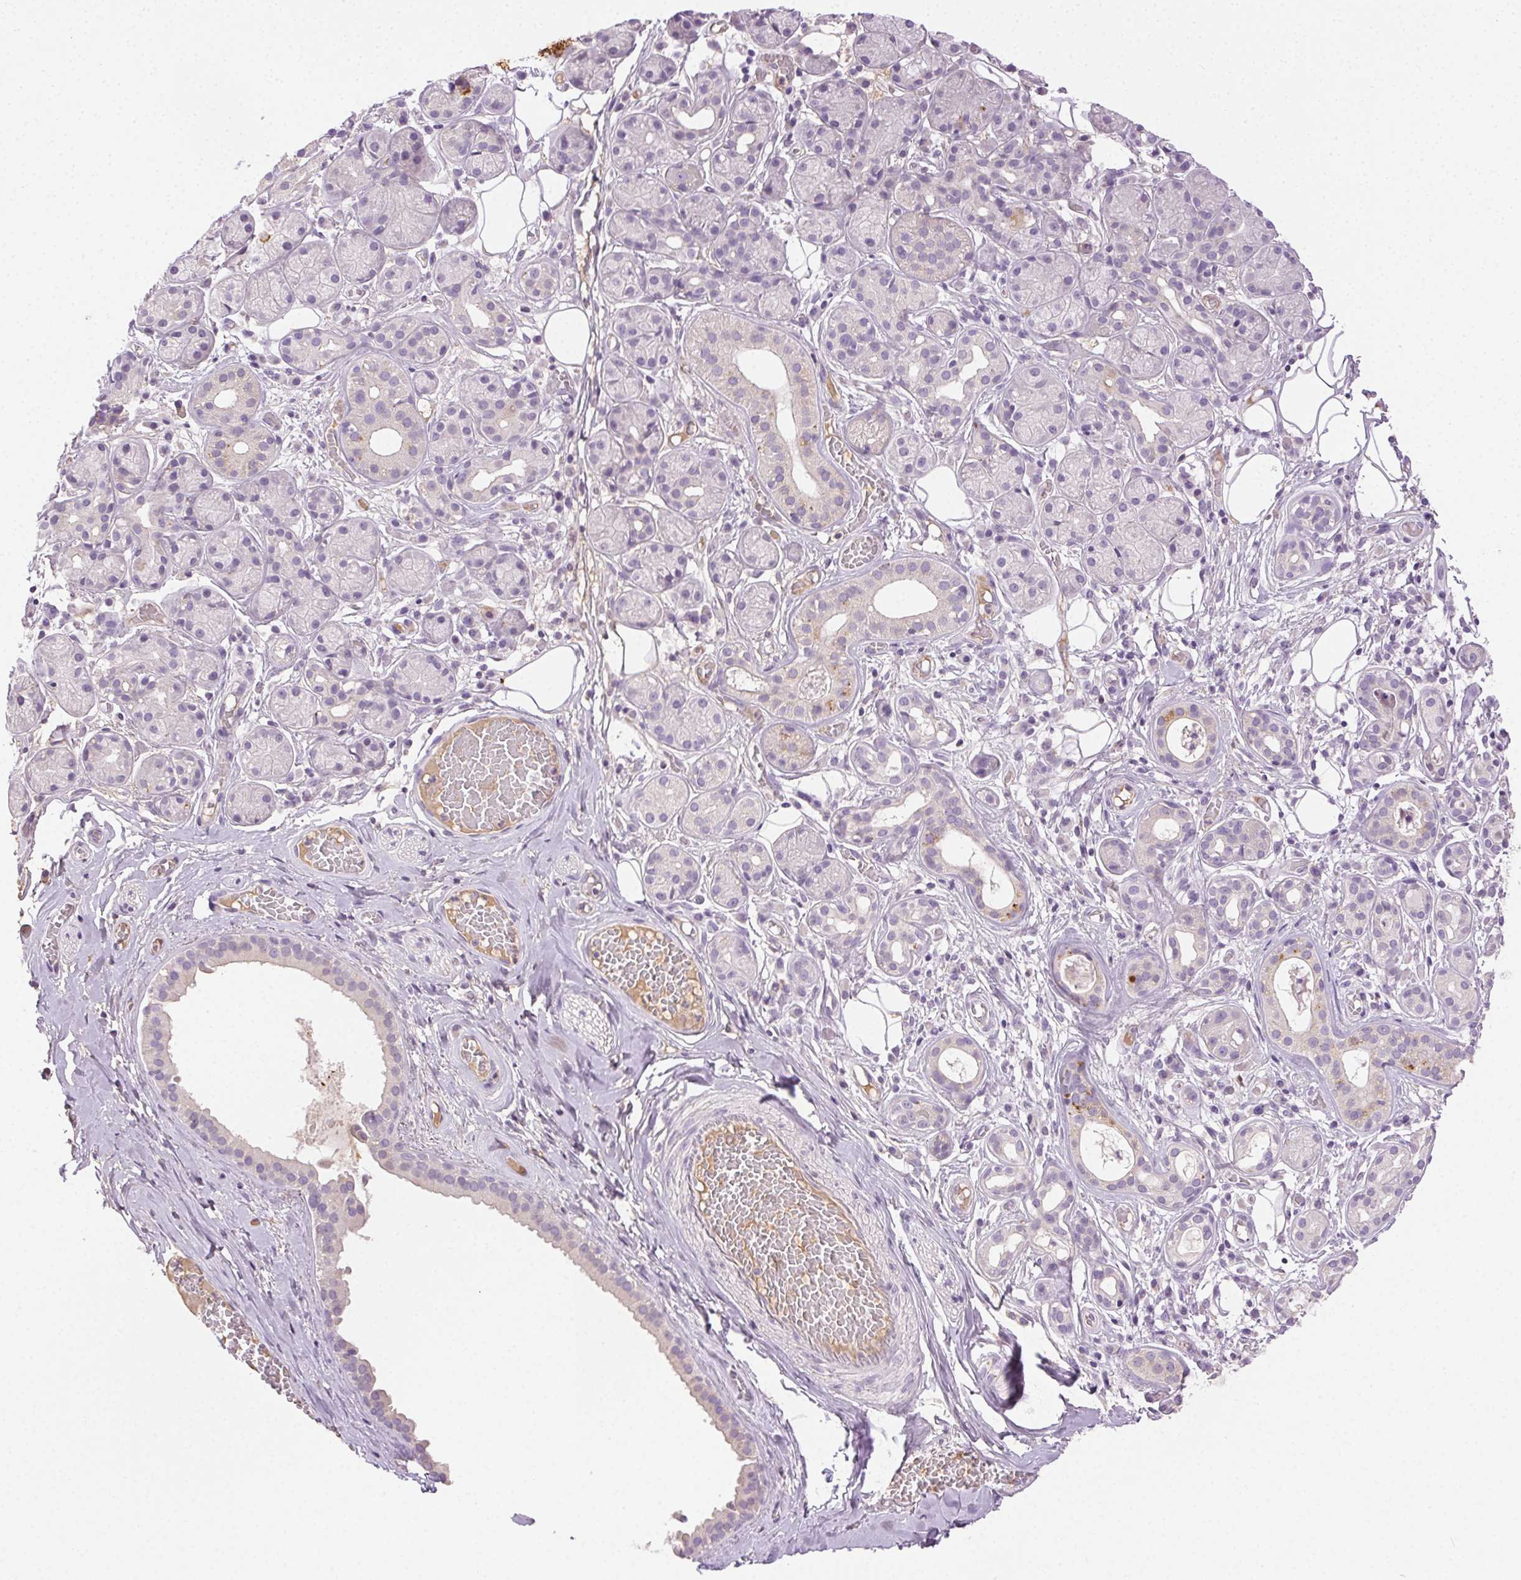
{"staining": {"intensity": "strong", "quantity": "<25%", "location": "cytoplasmic/membranous"}, "tissue": "salivary gland", "cell_type": "Glandular cells", "image_type": "normal", "snomed": [{"axis": "morphology", "description": "Normal tissue, NOS"}, {"axis": "topography", "description": "Salivary gland"}, {"axis": "topography", "description": "Peripheral nerve tissue"}], "caption": "Immunohistochemical staining of normal human salivary gland displays medium levels of strong cytoplasmic/membranous expression in about <25% of glandular cells.", "gene": "BPIFB2", "patient": {"sex": "male", "age": 71}}